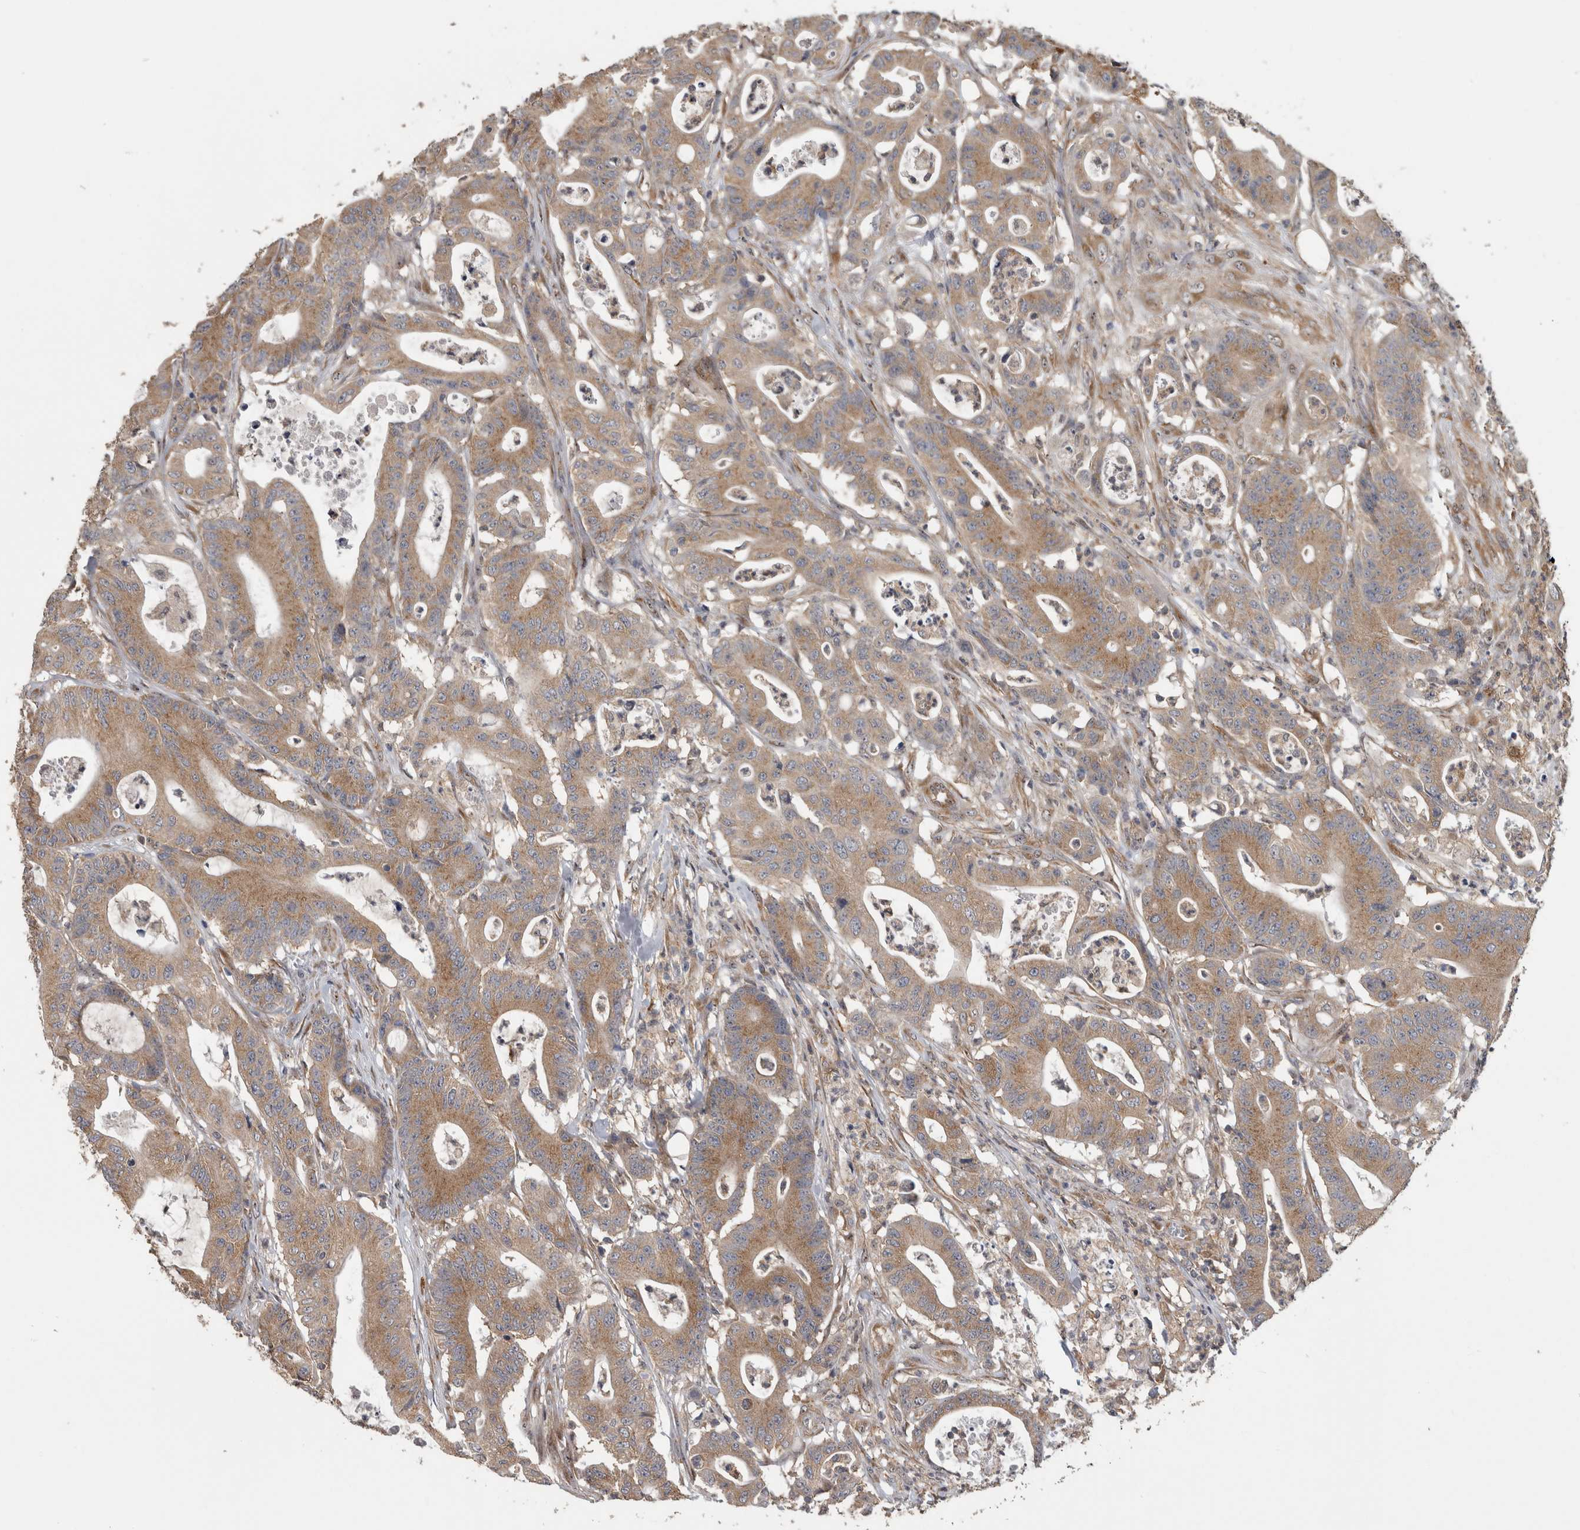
{"staining": {"intensity": "moderate", "quantity": ">75%", "location": "cytoplasmic/membranous"}, "tissue": "colorectal cancer", "cell_type": "Tumor cells", "image_type": "cancer", "snomed": [{"axis": "morphology", "description": "Adenocarcinoma, NOS"}, {"axis": "topography", "description": "Colon"}], "caption": "Immunohistochemical staining of colorectal adenocarcinoma shows moderate cytoplasmic/membranous protein staining in about >75% of tumor cells.", "gene": "ATXN2", "patient": {"sex": "female", "age": 84}}